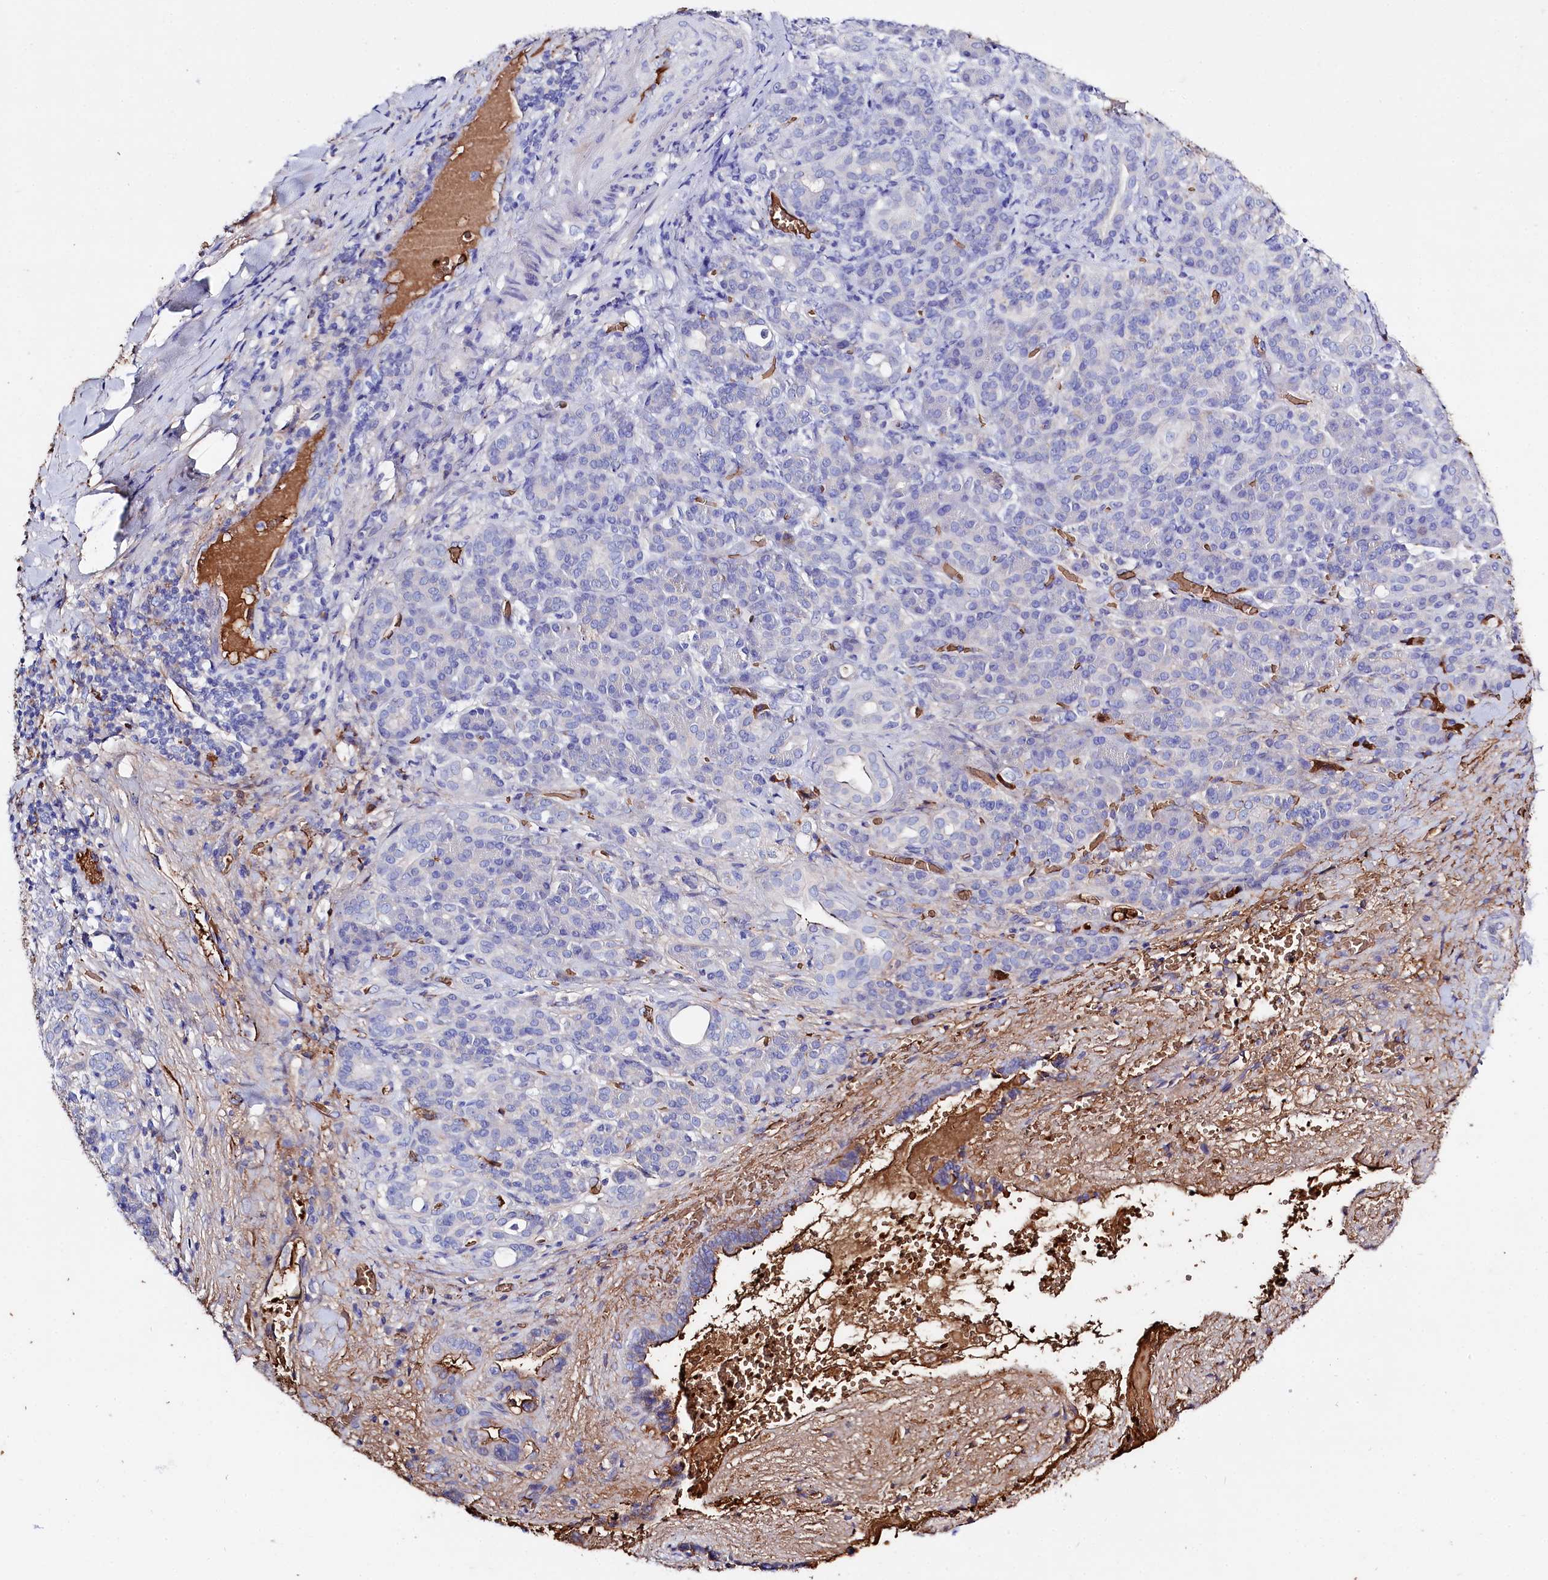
{"staining": {"intensity": "negative", "quantity": "none", "location": "none"}, "tissue": "pancreatic cancer", "cell_type": "Tumor cells", "image_type": "cancer", "snomed": [{"axis": "morphology", "description": "Adenocarcinoma, NOS"}, {"axis": "topography", "description": "Pancreas"}], "caption": "Pancreatic cancer (adenocarcinoma) was stained to show a protein in brown. There is no significant expression in tumor cells. (DAB (3,3'-diaminobenzidine) immunohistochemistry (IHC), high magnification).", "gene": "RPUSD3", "patient": {"sex": "male", "age": 59}}